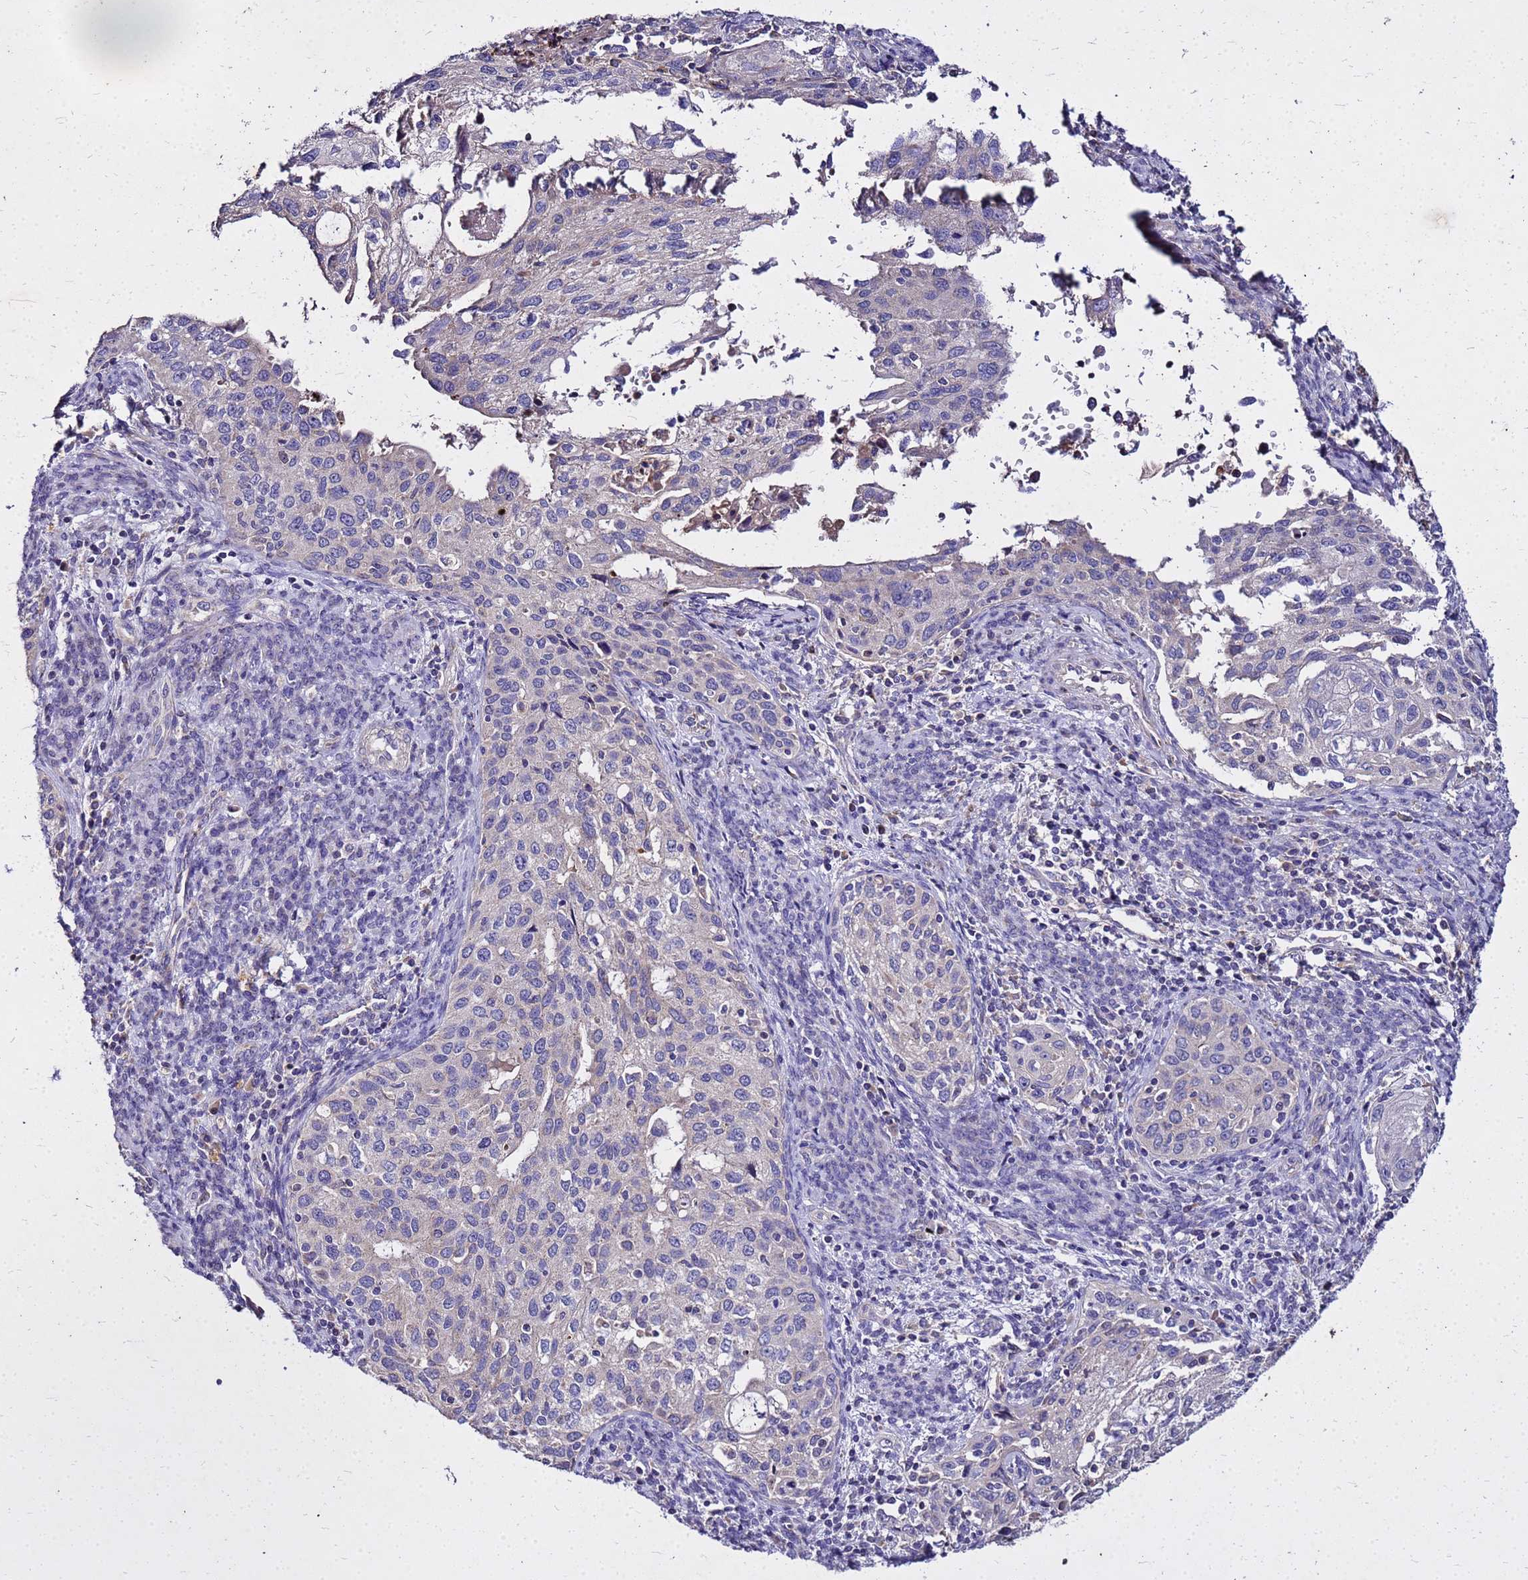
{"staining": {"intensity": "negative", "quantity": "none", "location": "none"}, "tissue": "cervical cancer", "cell_type": "Tumor cells", "image_type": "cancer", "snomed": [{"axis": "morphology", "description": "Squamous cell carcinoma, NOS"}, {"axis": "topography", "description": "Cervix"}], "caption": "Protein analysis of cervical squamous cell carcinoma exhibits no significant staining in tumor cells. The staining is performed using DAB brown chromogen with nuclei counter-stained in using hematoxylin.", "gene": "COX14", "patient": {"sex": "female", "age": 67}}